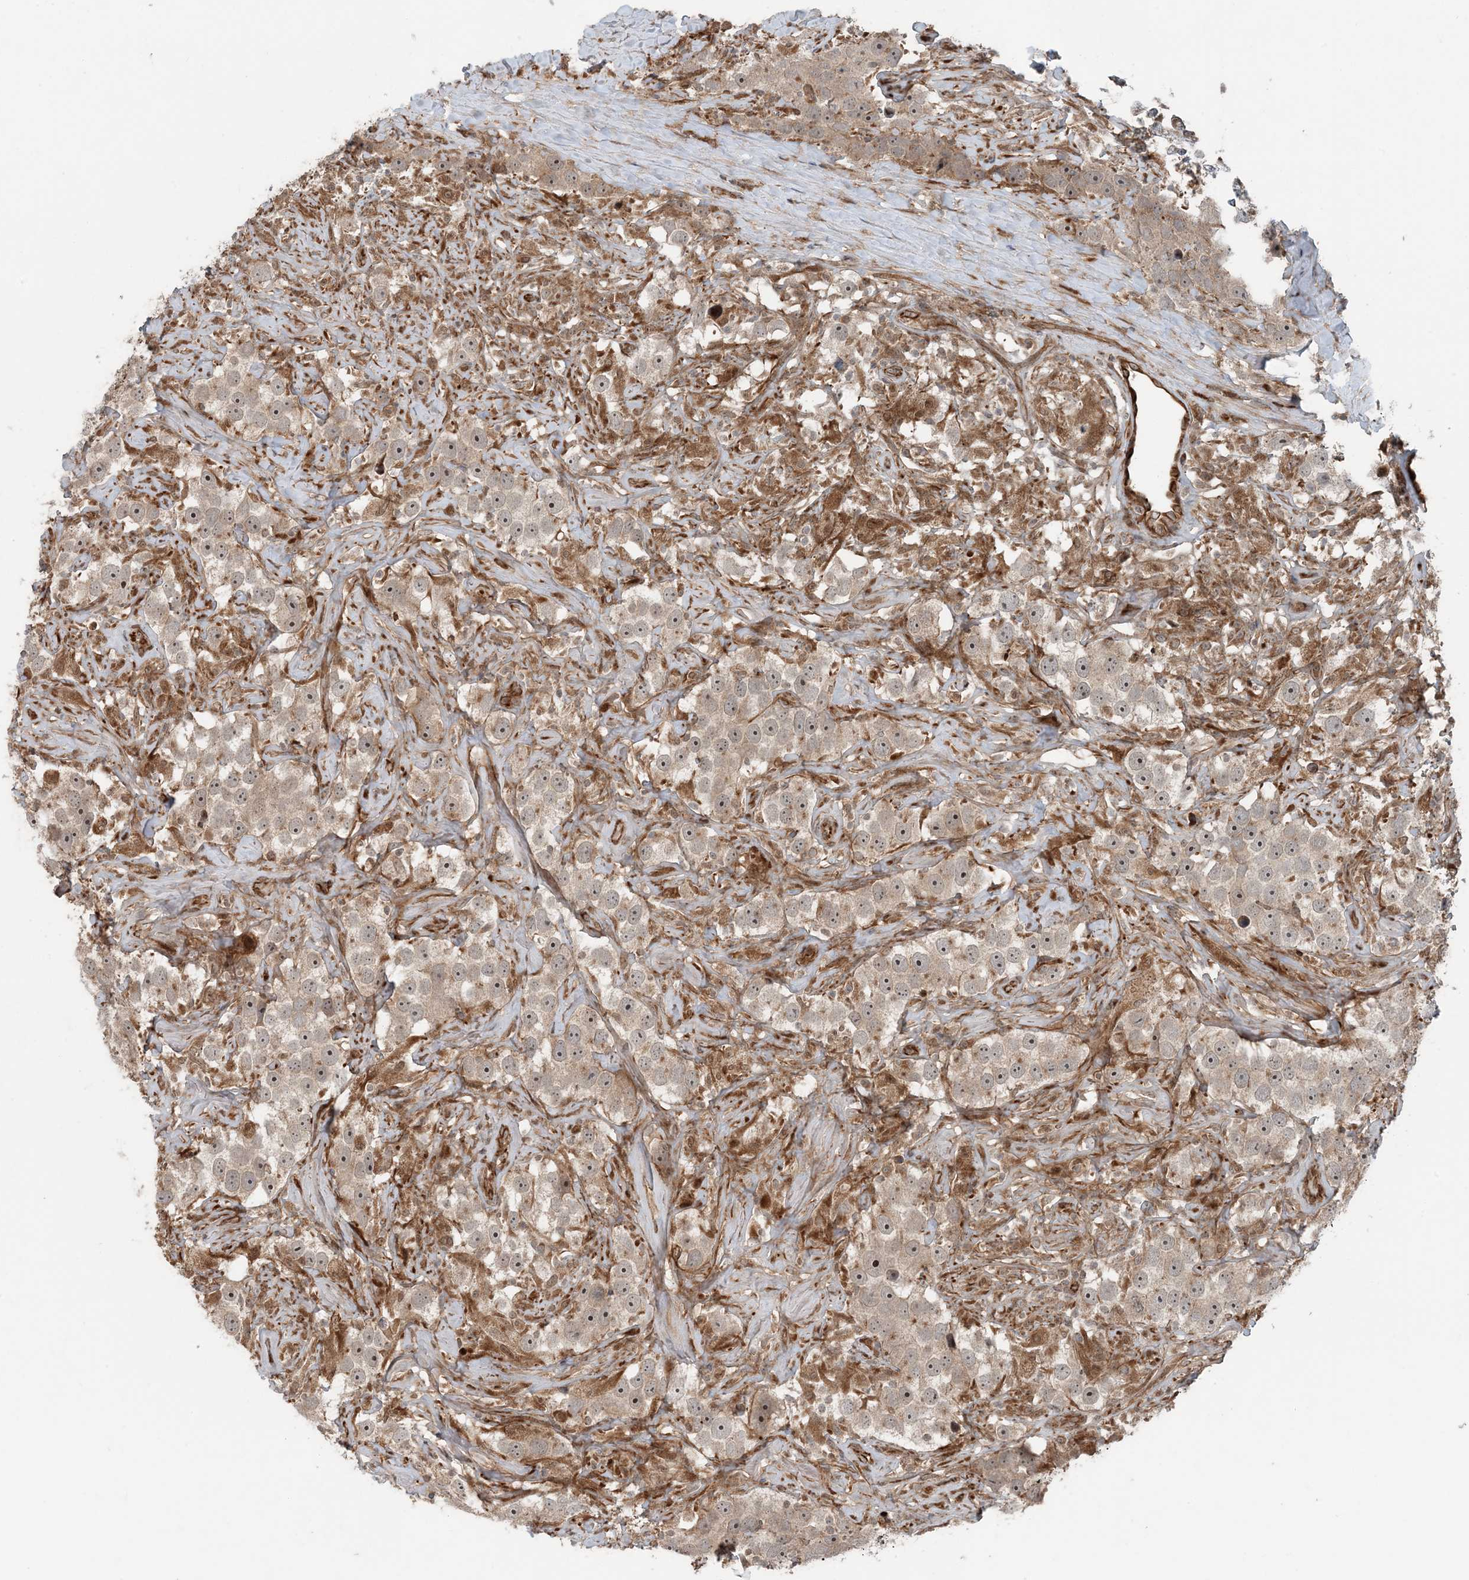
{"staining": {"intensity": "weak", "quantity": "25%-75%", "location": "cytoplasmic/membranous"}, "tissue": "testis cancer", "cell_type": "Tumor cells", "image_type": "cancer", "snomed": [{"axis": "morphology", "description": "Seminoma, NOS"}, {"axis": "topography", "description": "Testis"}], "caption": "There is low levels of weak cytoplasmic/membranous positivity in tumor cells of testis cancer, as demonstrated by immunohistochemical staining (brown color).", "gene": "EDEM2", "patient": {"sex": "male", "age": 49}}